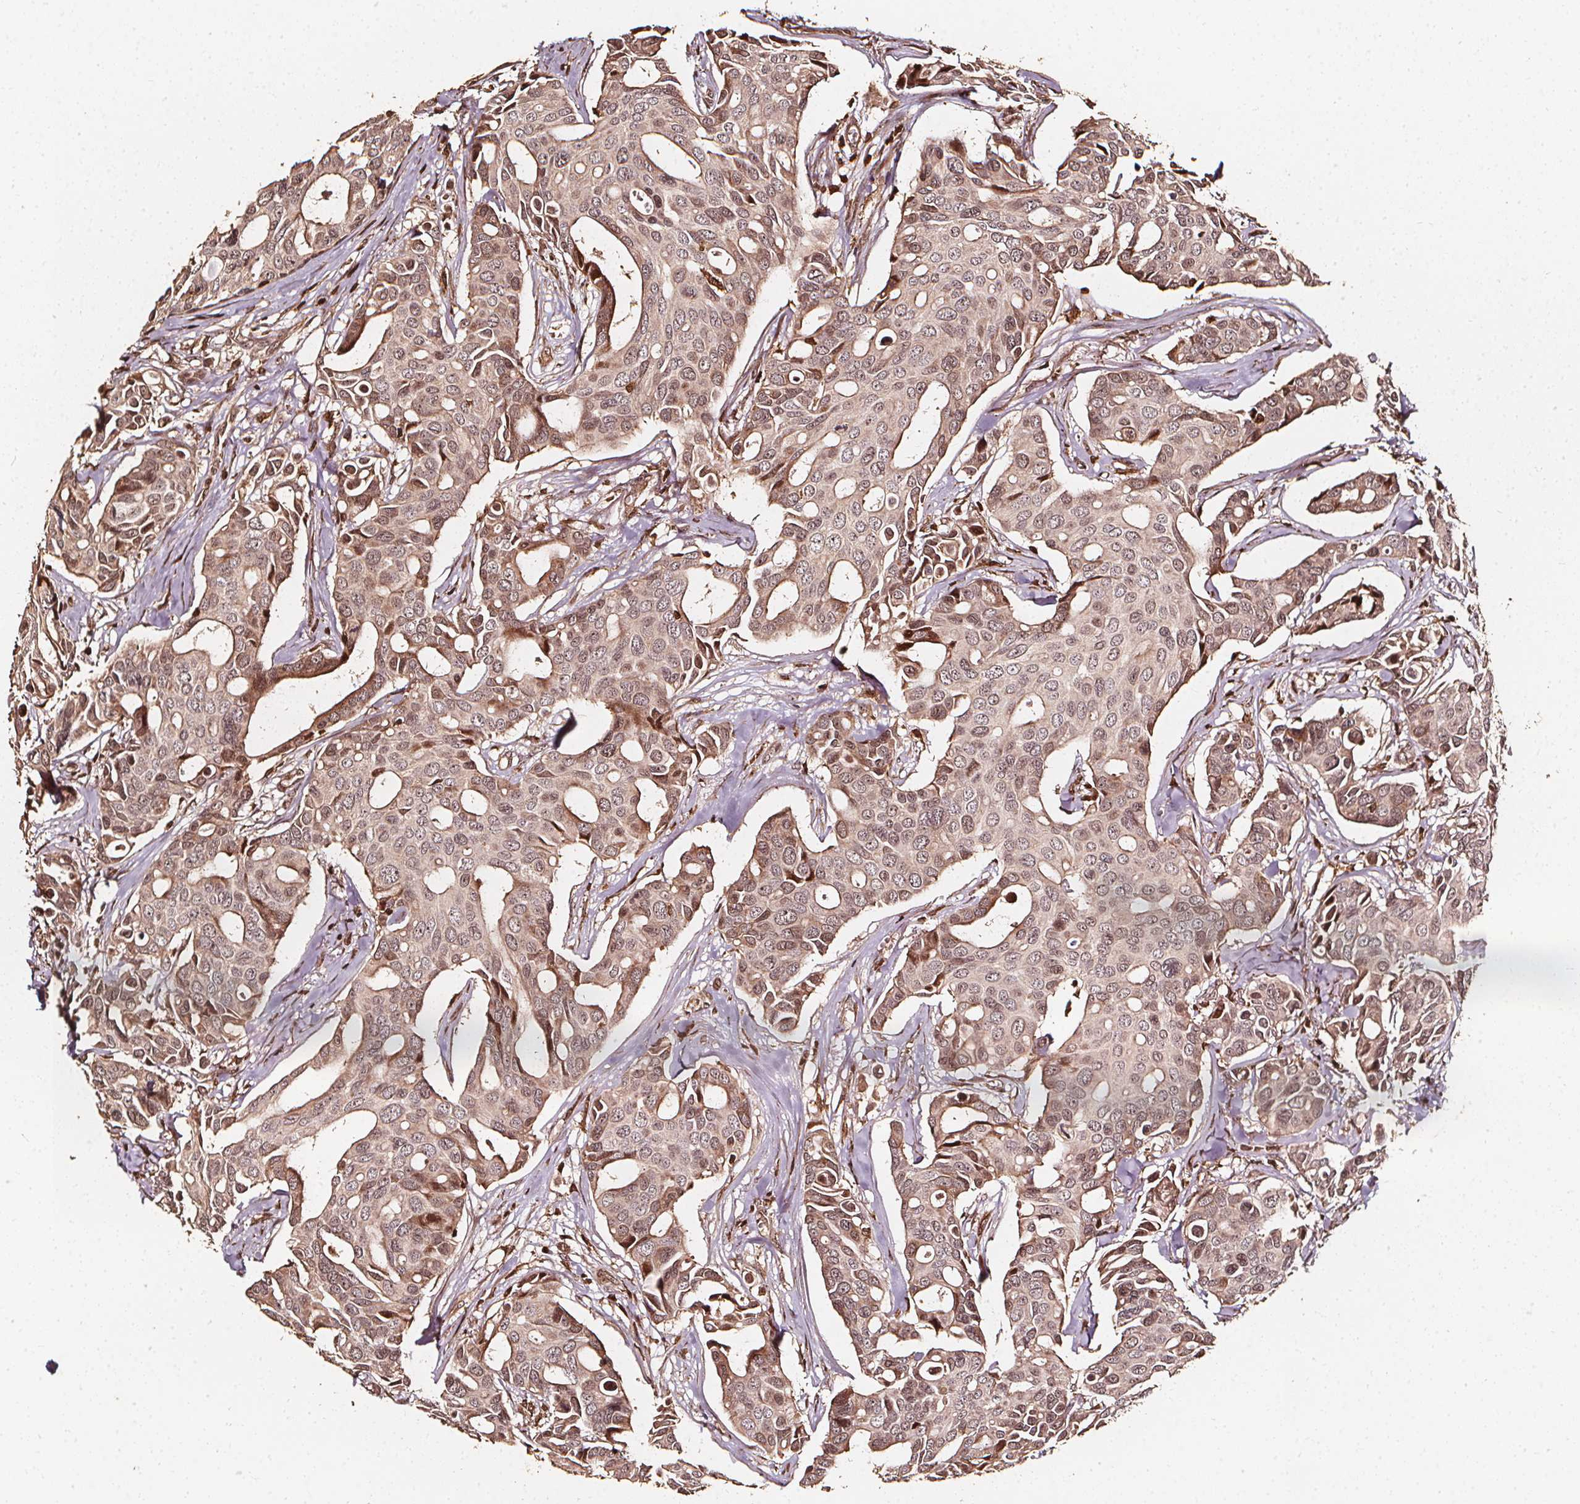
{"staining": {"intensity": "weak", "quantity": ">75%", "location": "cytoplasmic/membranous,nuclear"}, "tissue": "breast cancer", "cell_type": "Tumor cells", "image_type": "cancer", "snomed": [{"axis": "morphology", "description": "Duct carcinoma"}, {"axis": "topography", "description": "Breast"}], "caption": "A micrograph of infiltrating ductal carcinoma (breast) stained for a protein demonstrates weak cytoplasmic/membranous and nuclear brown staining in tumor cells. Immunohistochemistry (ihc) stains the protein in brown and the nuclei are stained blue.", "gene": "EXOSC9", "patient": {"sex": "female", "age": 54}}